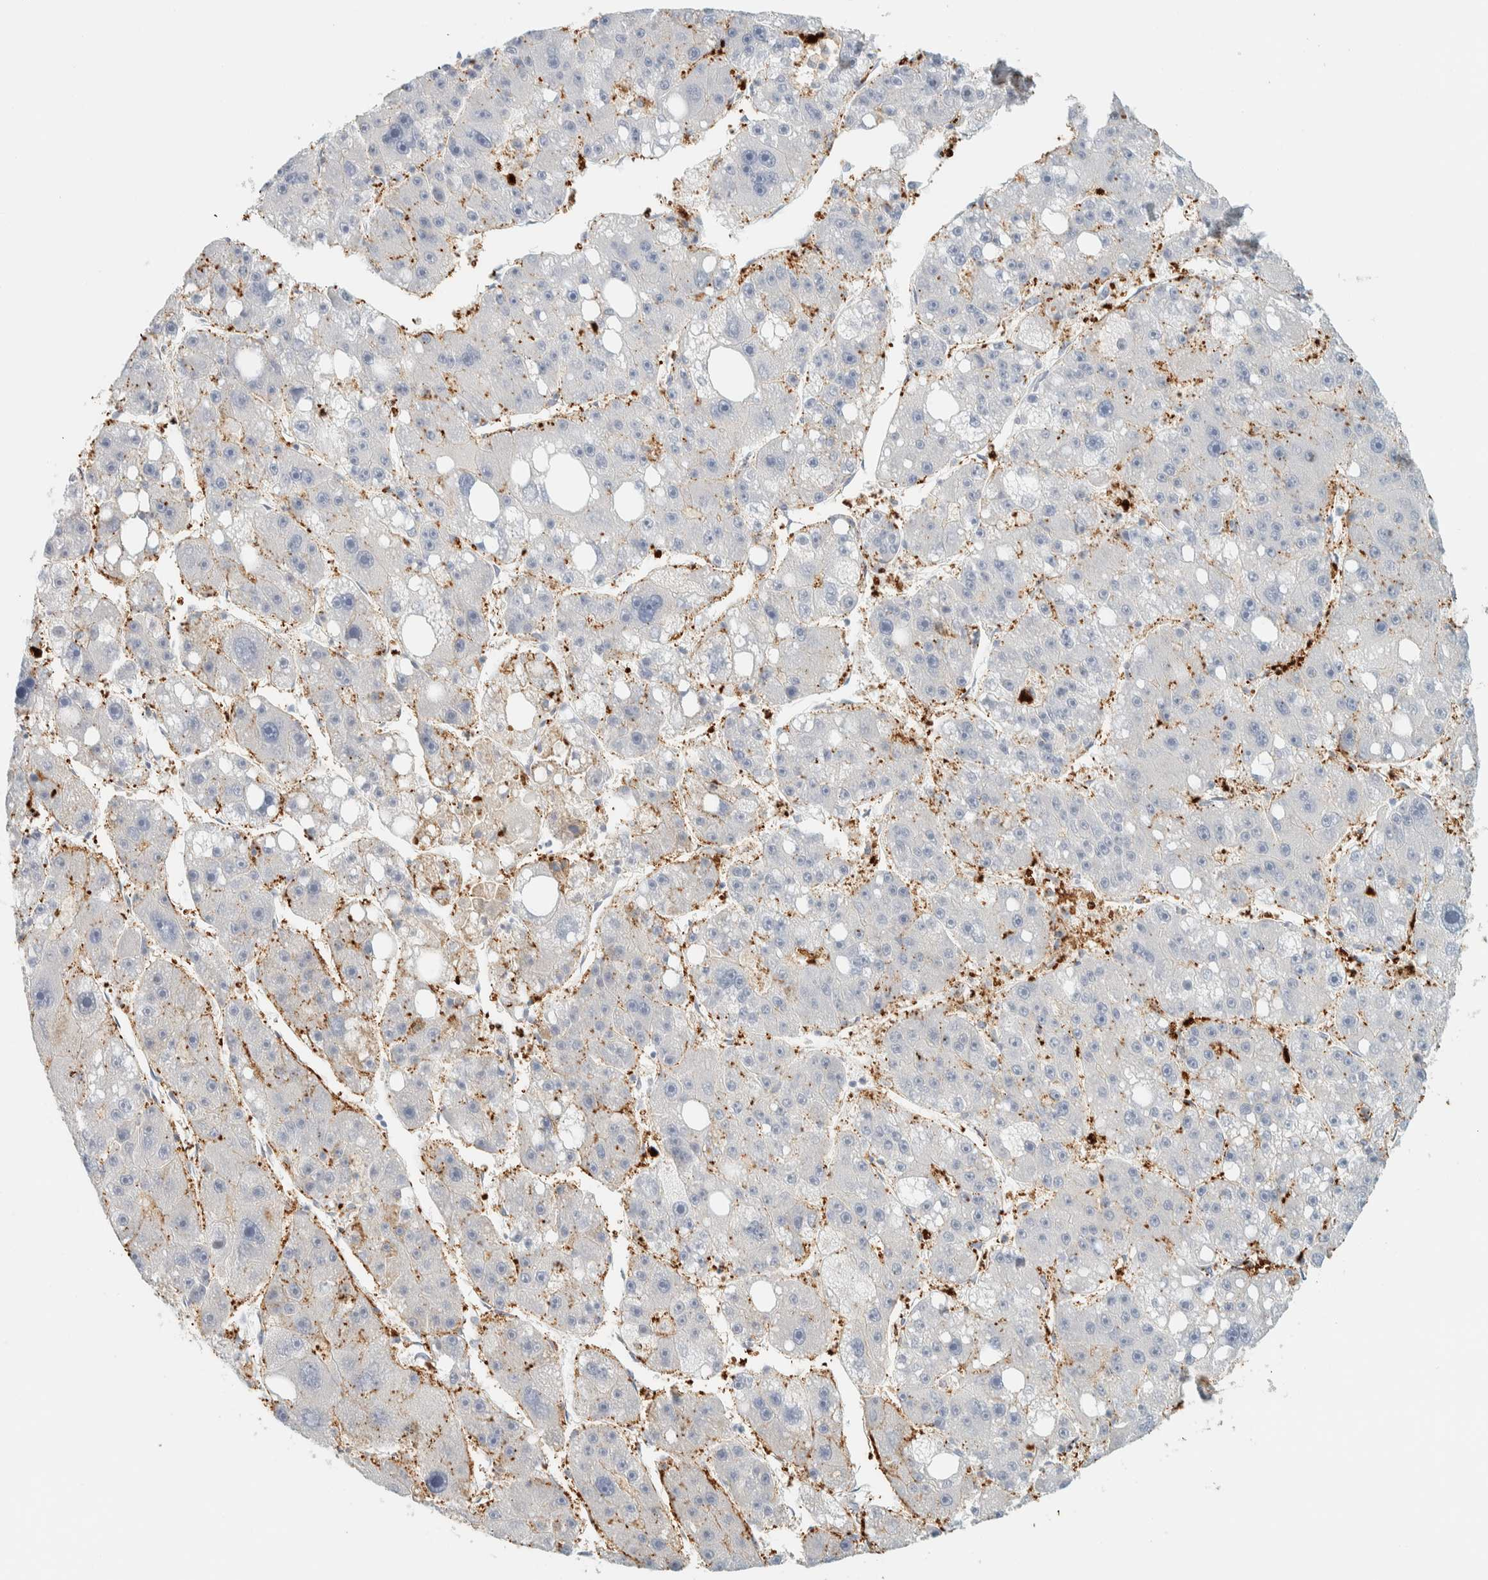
{"staining": {"intensity": "negative", "quantity": "none", "location": "none"}, "tissue": "liver cancer", "cell_type": "Tumor cells", "image_type": "cancer", "snomed": [{"axis": "morphology", "description": "Carcinoma, Hepatocellular, NOS"}, {"axis": "topography", "description": "Liver"}], "caption": "An image of liver cancer (hepatocellular carcinoma) stained for a protein reveals no brown staining in tumor cells. (Brightfield microscopy of DAB immunohistochemistry (IHC) at high magnification).", "gene": "ZBTB37", "patient": {"sex": "female", "age": 61}}